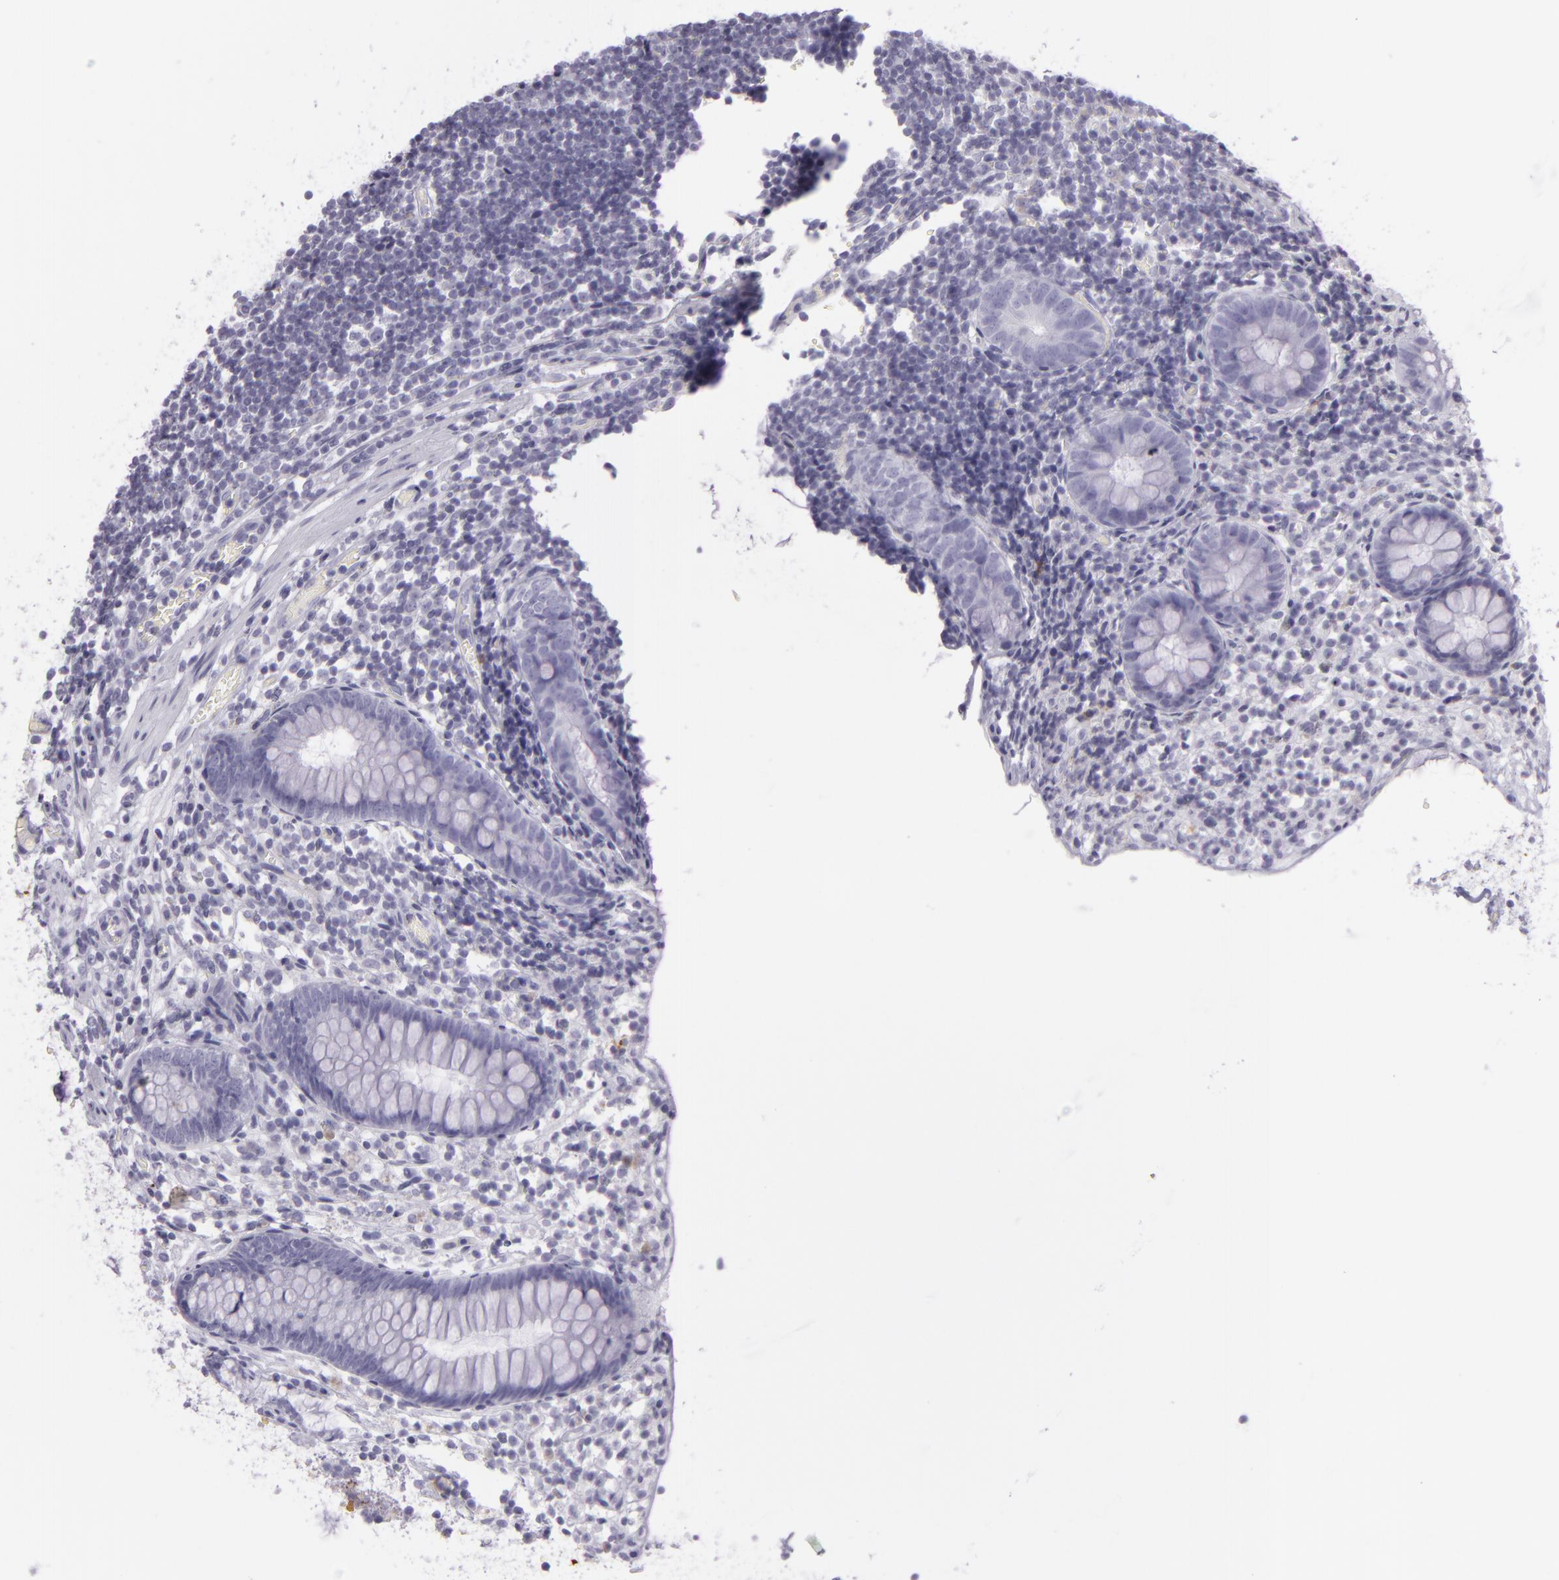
{"staining": {"intensity": "negative", "quantity": "none", "location": "none"}, "tissue": "appendix", "cell_type": "Glandular cells", "image_type": "normal", "snomed": [{"axis": "morphology", "description": "Normal tissue, NOS"}, {"axis": "topography", "description": "Appendix"}], "caption": "Glandular cells show no significant protein expression in unremarkable appendix. (DAB (3,3'-diaminobenzidine) IHC, high magnification).", "gene": "MUC6", "patient": {"sex": "male", "age": 38}}